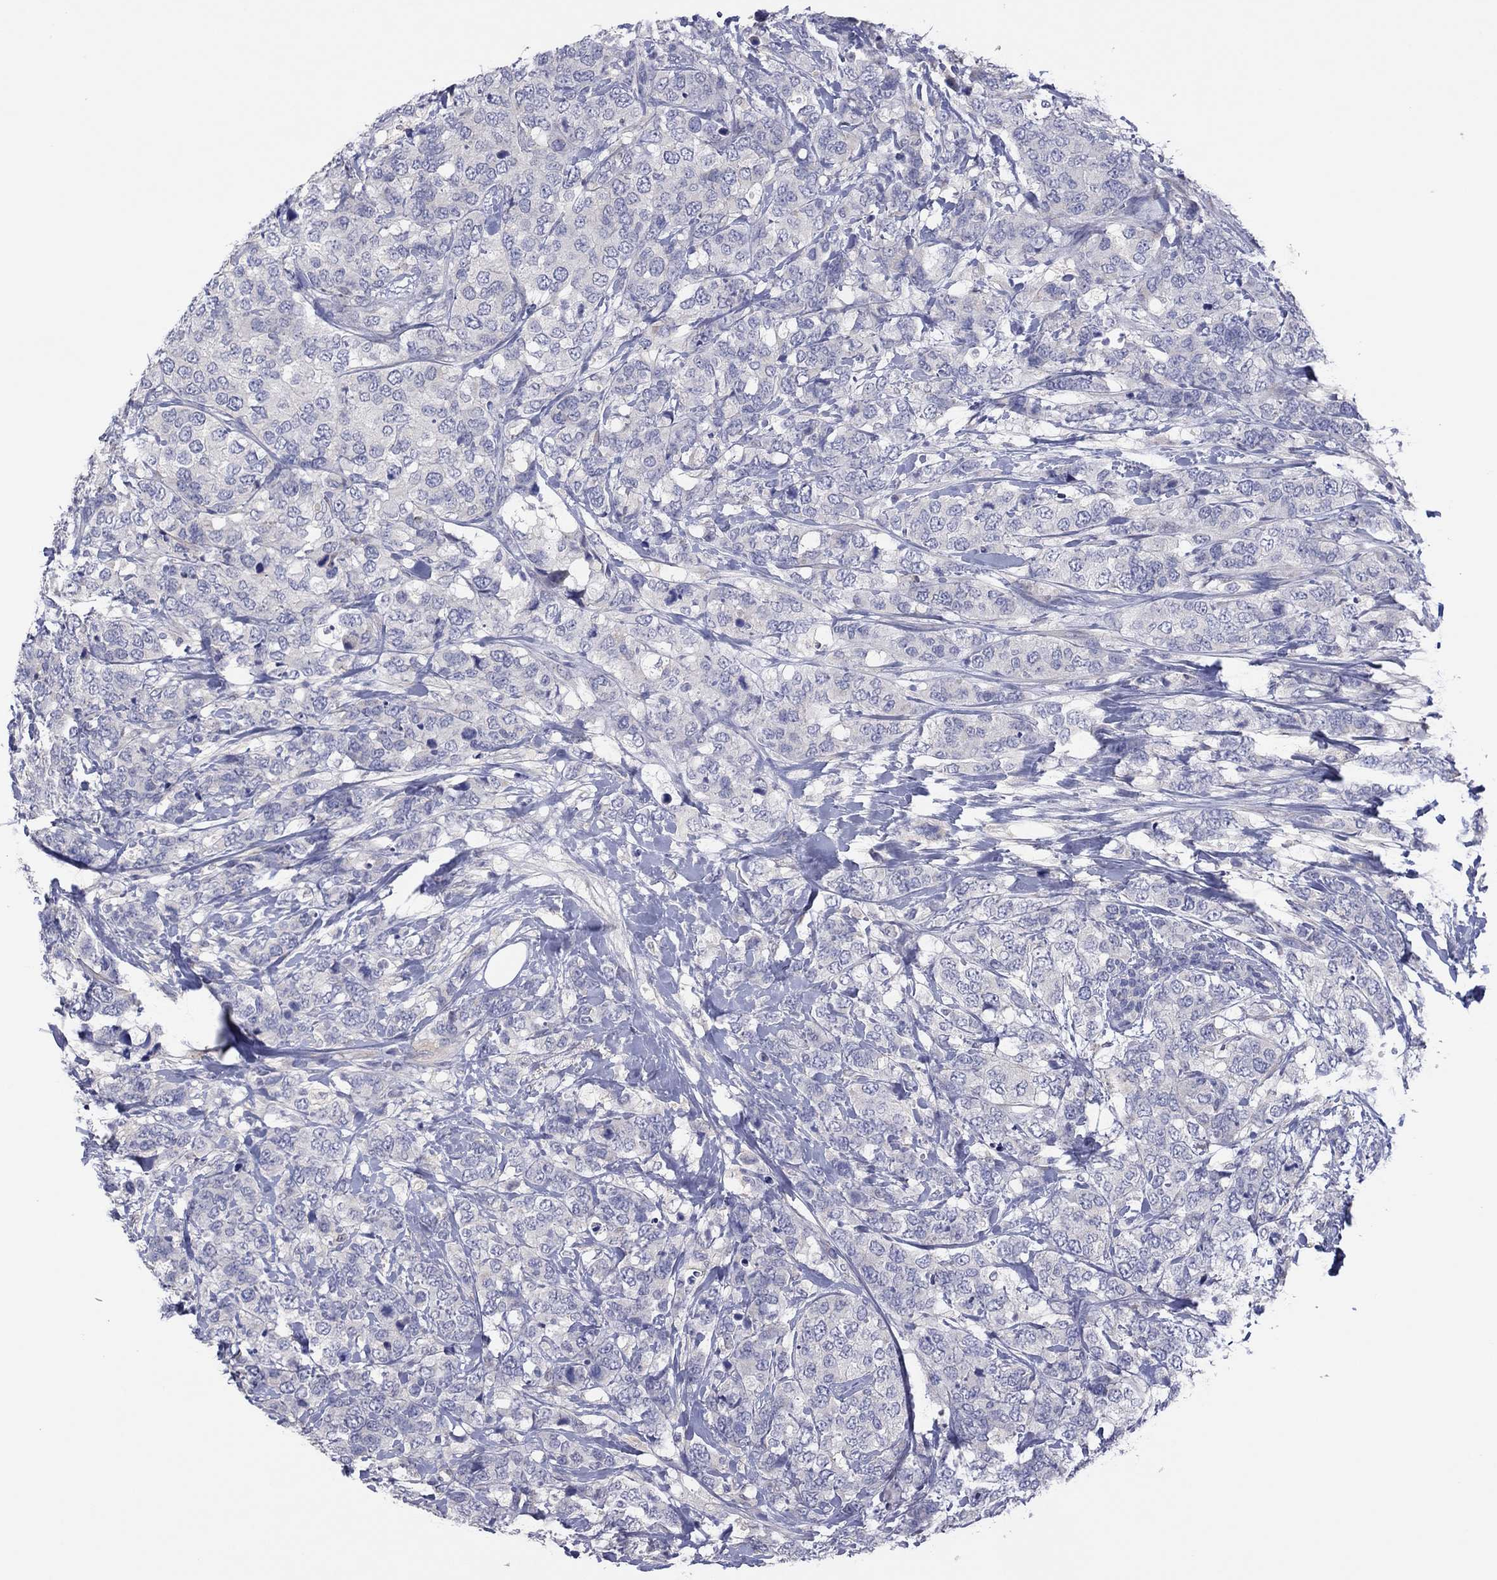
{"staining": {"intensity": "negative", "quantity": "none", "location": "none"}, "tissue": "breast cancer", "cell_type": "Tumor cells", "image_type": "cancer", "snomed": [{"axis": "morphology", "description": "Lobular carcinoma"}, {"axis": "topography", "description": "Breast"}], "caption": "A photomicrograph of human breast cancer (lobular carcinoma) is negative for staining in tumor cells.", "gene": "CYP2B6", "patient": {"sex": "female", "age": 59}}